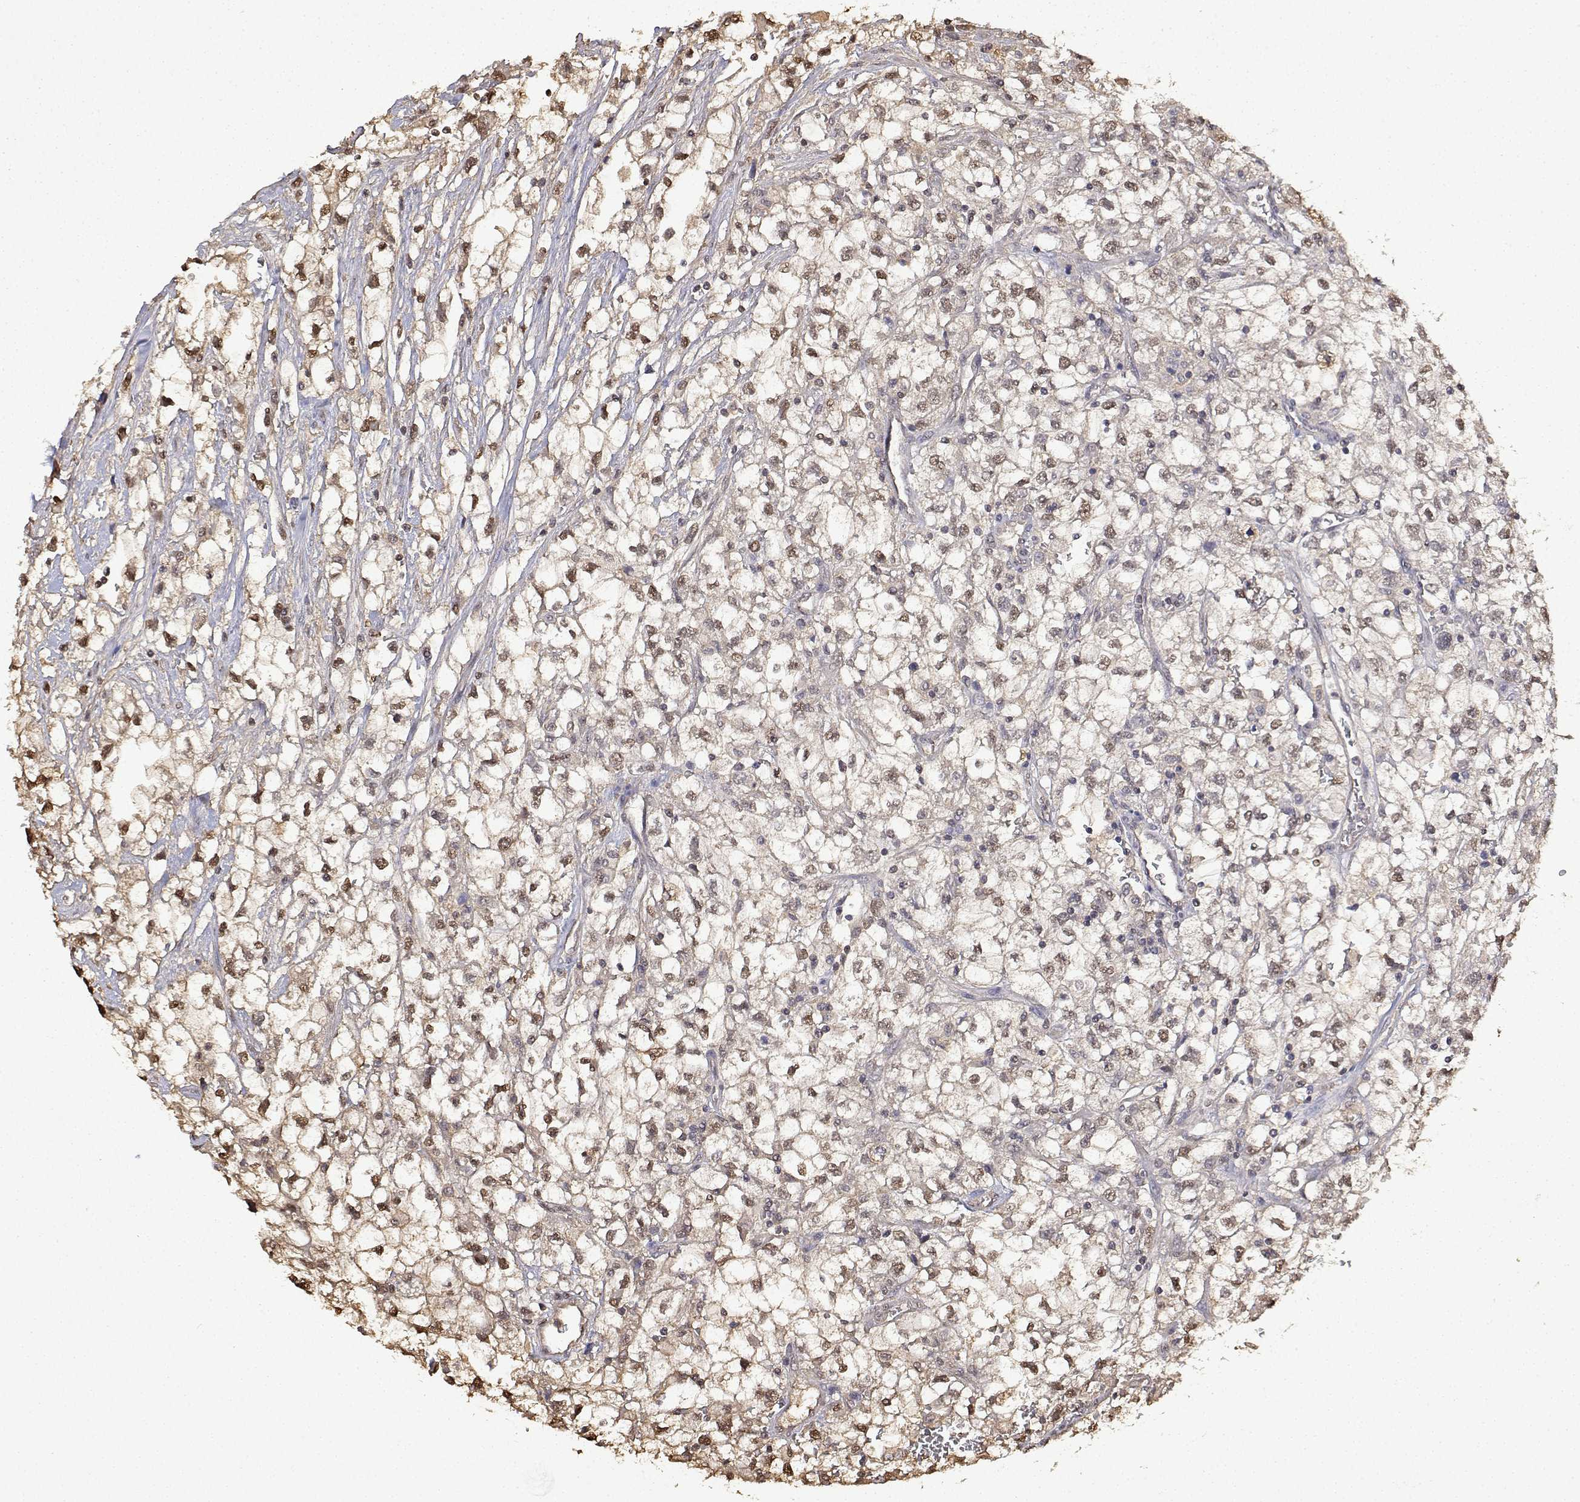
{"staining": {"intensity": "moderate", "quantity": ">75%", "location": "nuclear"}, "tissue": "renal cancer", "cell_type": "Tumor cells", "image_type": "cancer", "snomed": [{"axis": "morphology", "description": "Adenocarcinoma, NOS"}, {"axis": "topography", "description": "Kidney"}], "caption": "Brown immunohistochemical staining in renal cancer (adenocarcinoma) demonstrates moderate nuclear expression in about >75% of tumor cells.", "gene": "TPI1", "patient": {"sex": "male", "age": 59}}